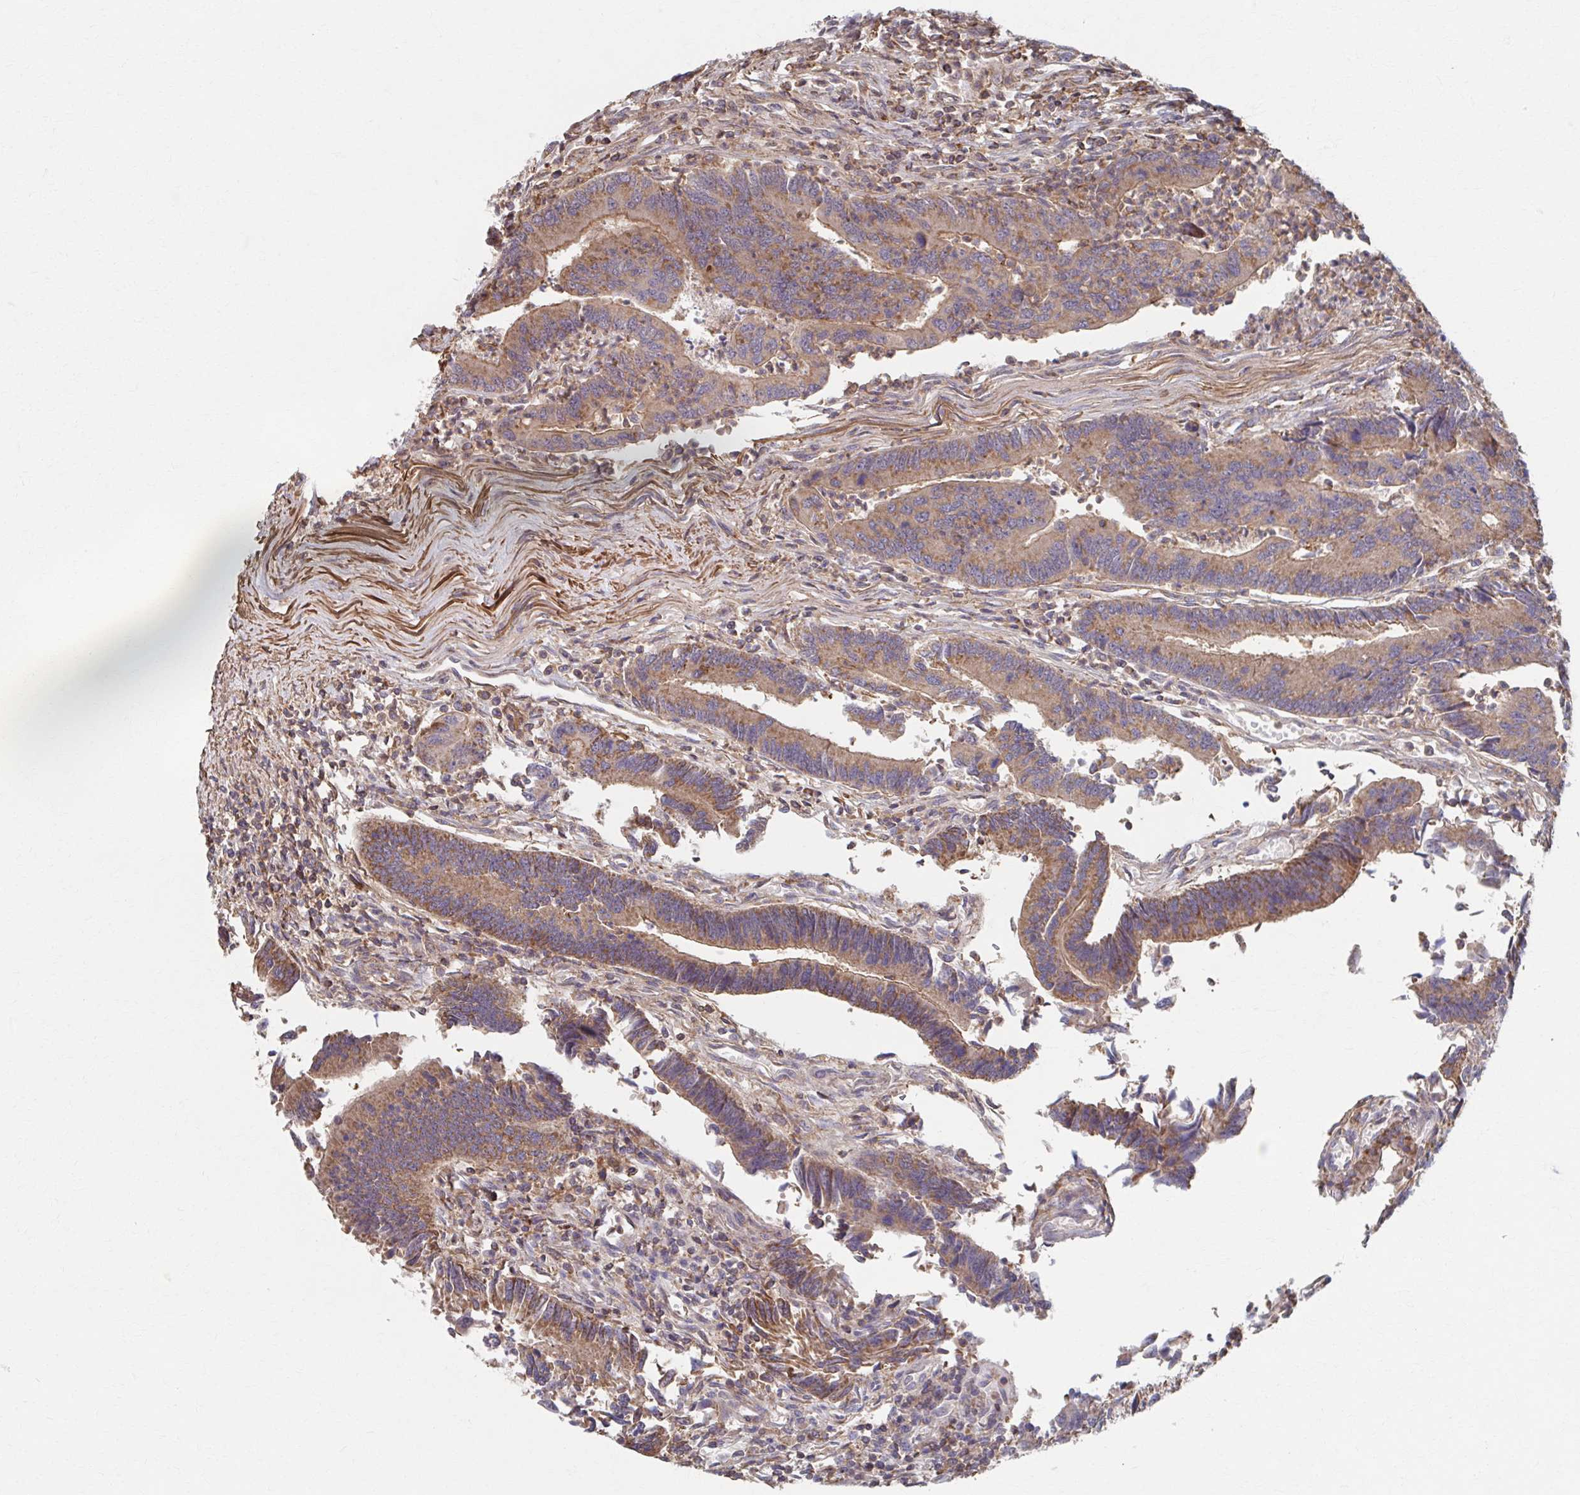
{"staining": {"intensity": "moderate", "quantity": ">75%", "location": "cytoplasmic/membranous"}, "tissue": "colorectal cancer", "cell_type": "Tumor cells", "image_type": "cancer", "snomed": [{"axis": "morphology", "description": "Adenocarcinoma, NOS"}, {"axis": "topography", "description": "Colon"}], "caption": "High-magnification brightfield microscopy of colorectal adenocarcinoma stained with DAB (3,3'-diaminobenzidine) (brown) and counterstained with hematoxylin (blue). tumor cells exhibit moderate cytoplasmic/membranous staining is appreciated in approximately>75% of cells. (brown staining indicates protein expression, while blue staining denotes nuclei).", "gene": "KLHL34", "patient": {"sex": "female", "age": 67}}